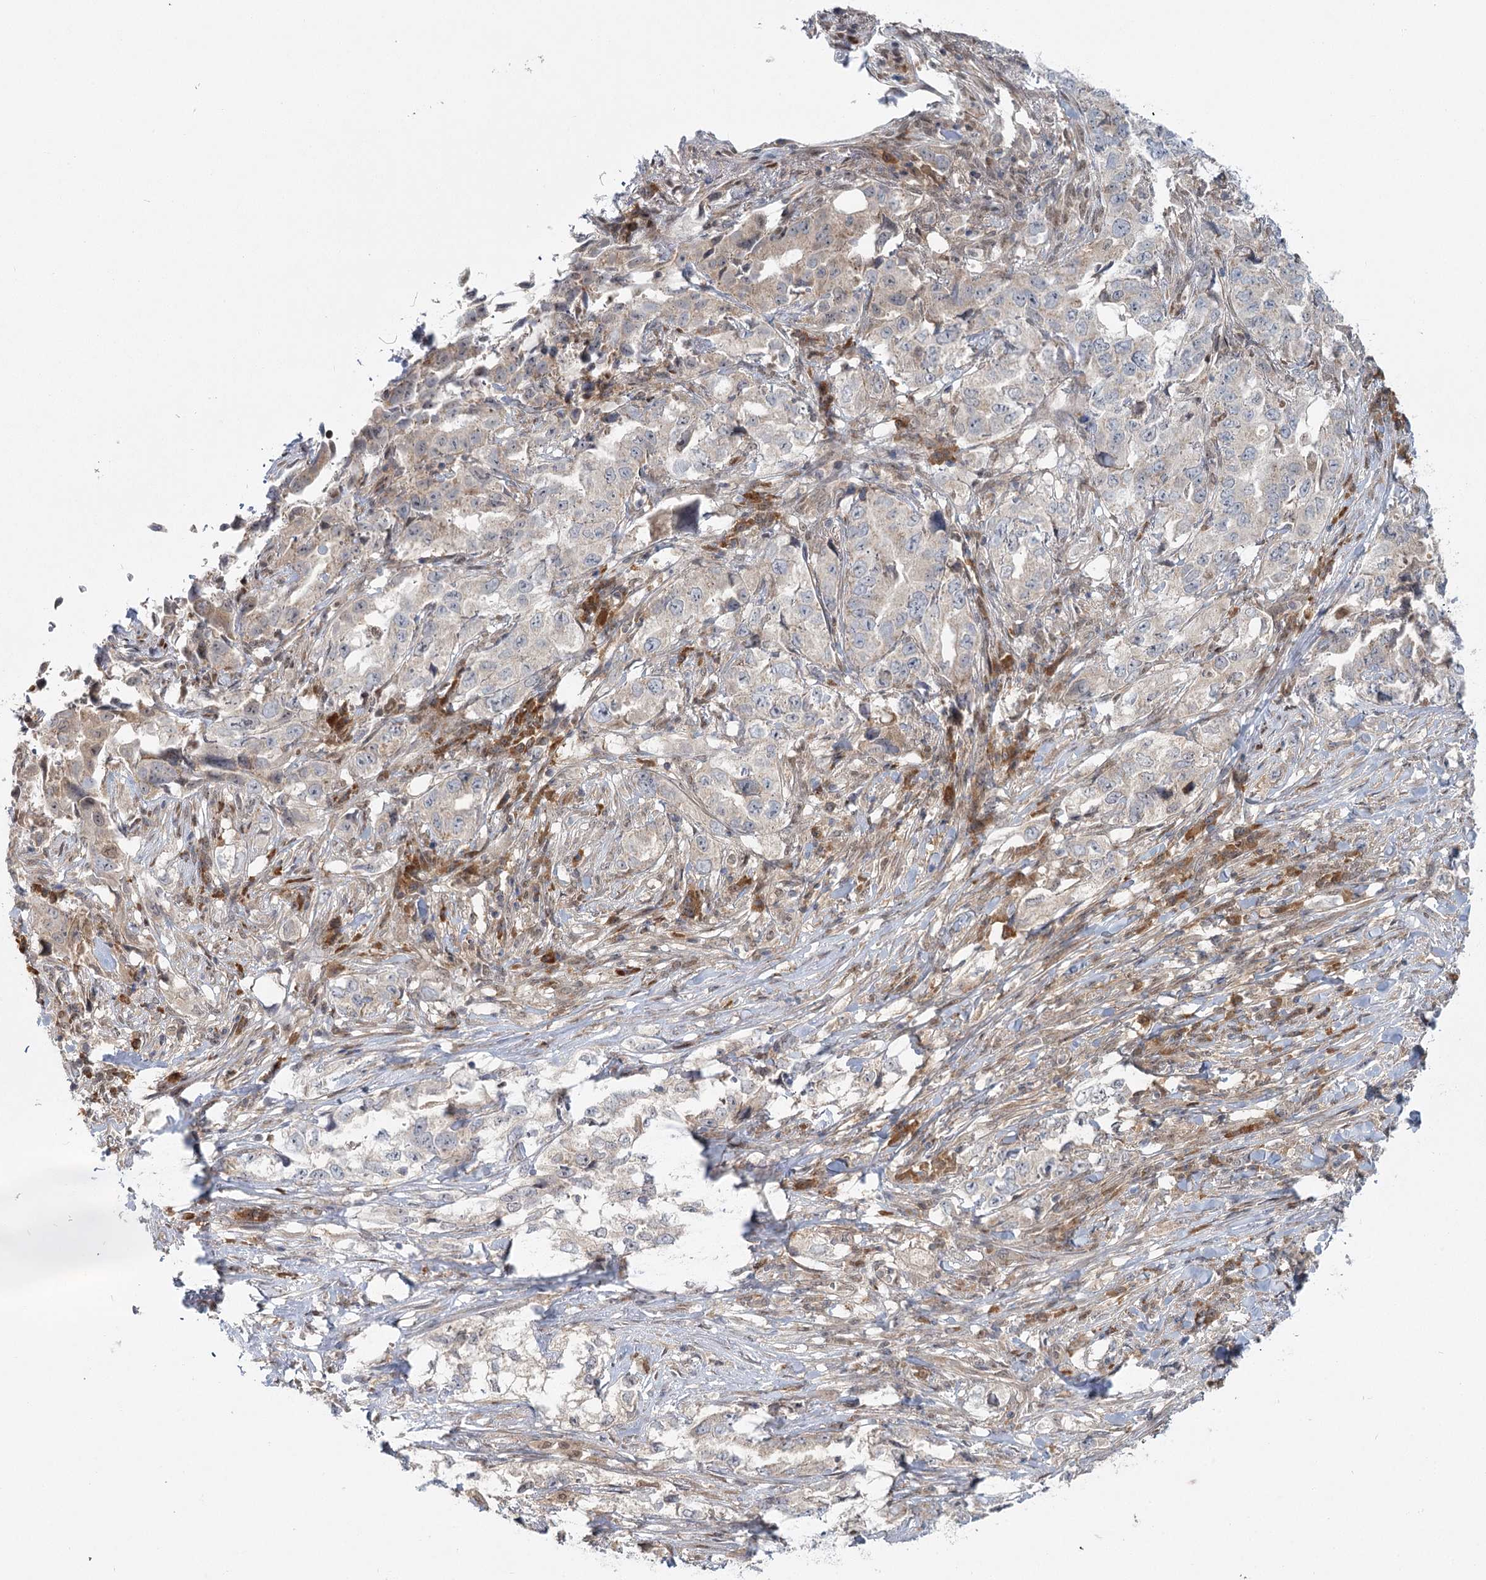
{"staining": {"intensity": "weak", "quantity": "<25%", "location": "cytoplasmic/membranous"}, "tissue": "lung cancer", "cell_type": "Tumor cells", "image_type": "cancer", "snomed": [{"axis": "morphology", "description": "Adenocarcinoma, NOS"}, {"axis": "topography", "description": "Lung"}], "caption": "Immunohistochemistry of lung cancer (adenocarcinoma) displays no expression in tumor cells. (Immunohistochemistry (ihc), brightfield microscopy, high magnification).", "gene": "THNSL1", "patient": {"sex": "female", "age": 51}}